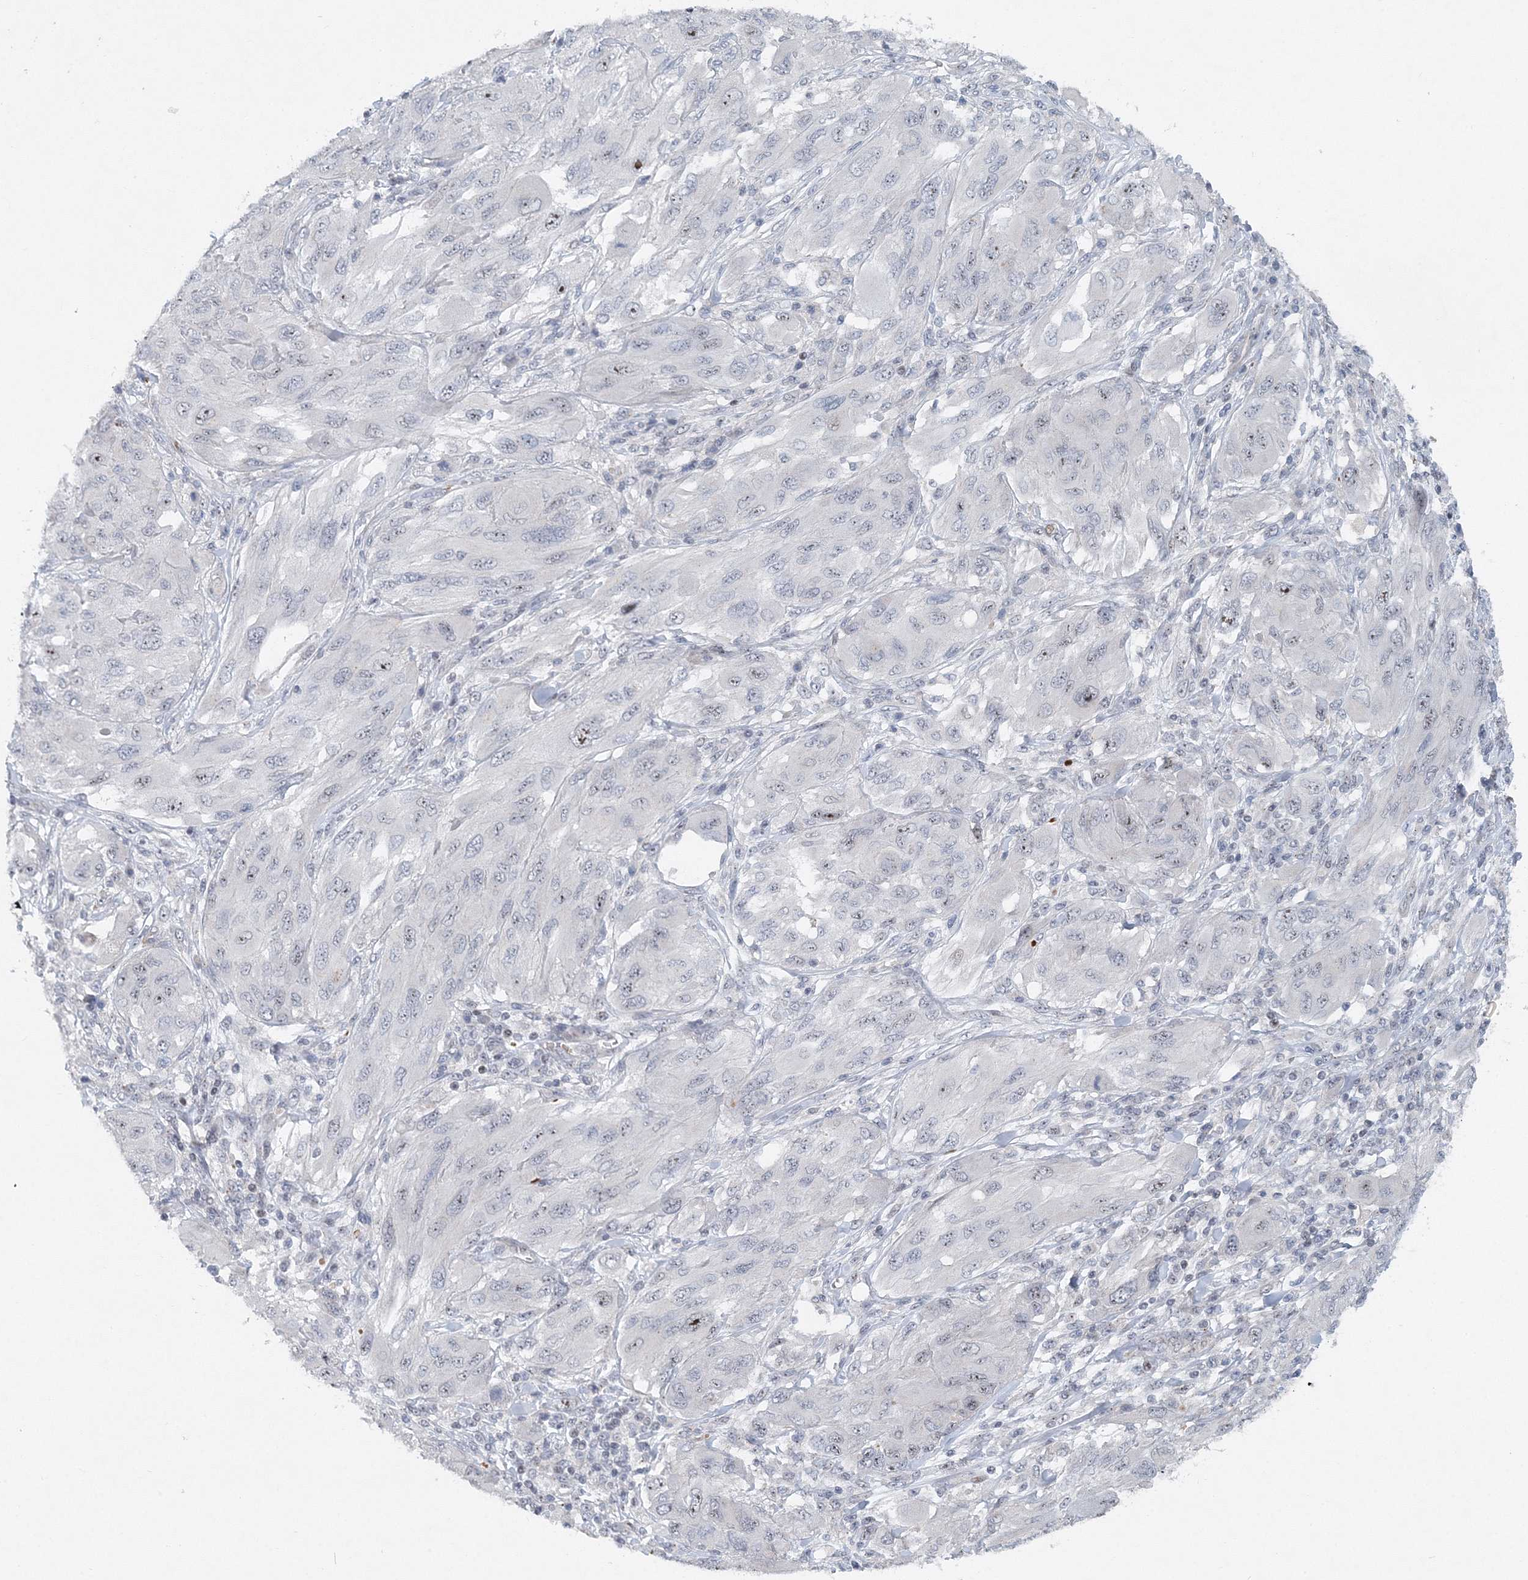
{"staining": {"intensity": "moderate", "quantity": "<25%", "location": "nuclear"}, "tissue": "melanoma", "cell_type": "Tumor cells", "image_type": "cancer", "snomed": [{"axis": "morphology", "description": "Malignant melanoma, NOS"}, {"axis": "topography", "description": "Skin"}], "caption": "Malignant melanoma stained with immunohistochemistry demonstrates moderate nuclear positivity in approximately <25% of tumor cells.", "gene": "UIMC1", "patient": {"sex": "female", "age": 91}}